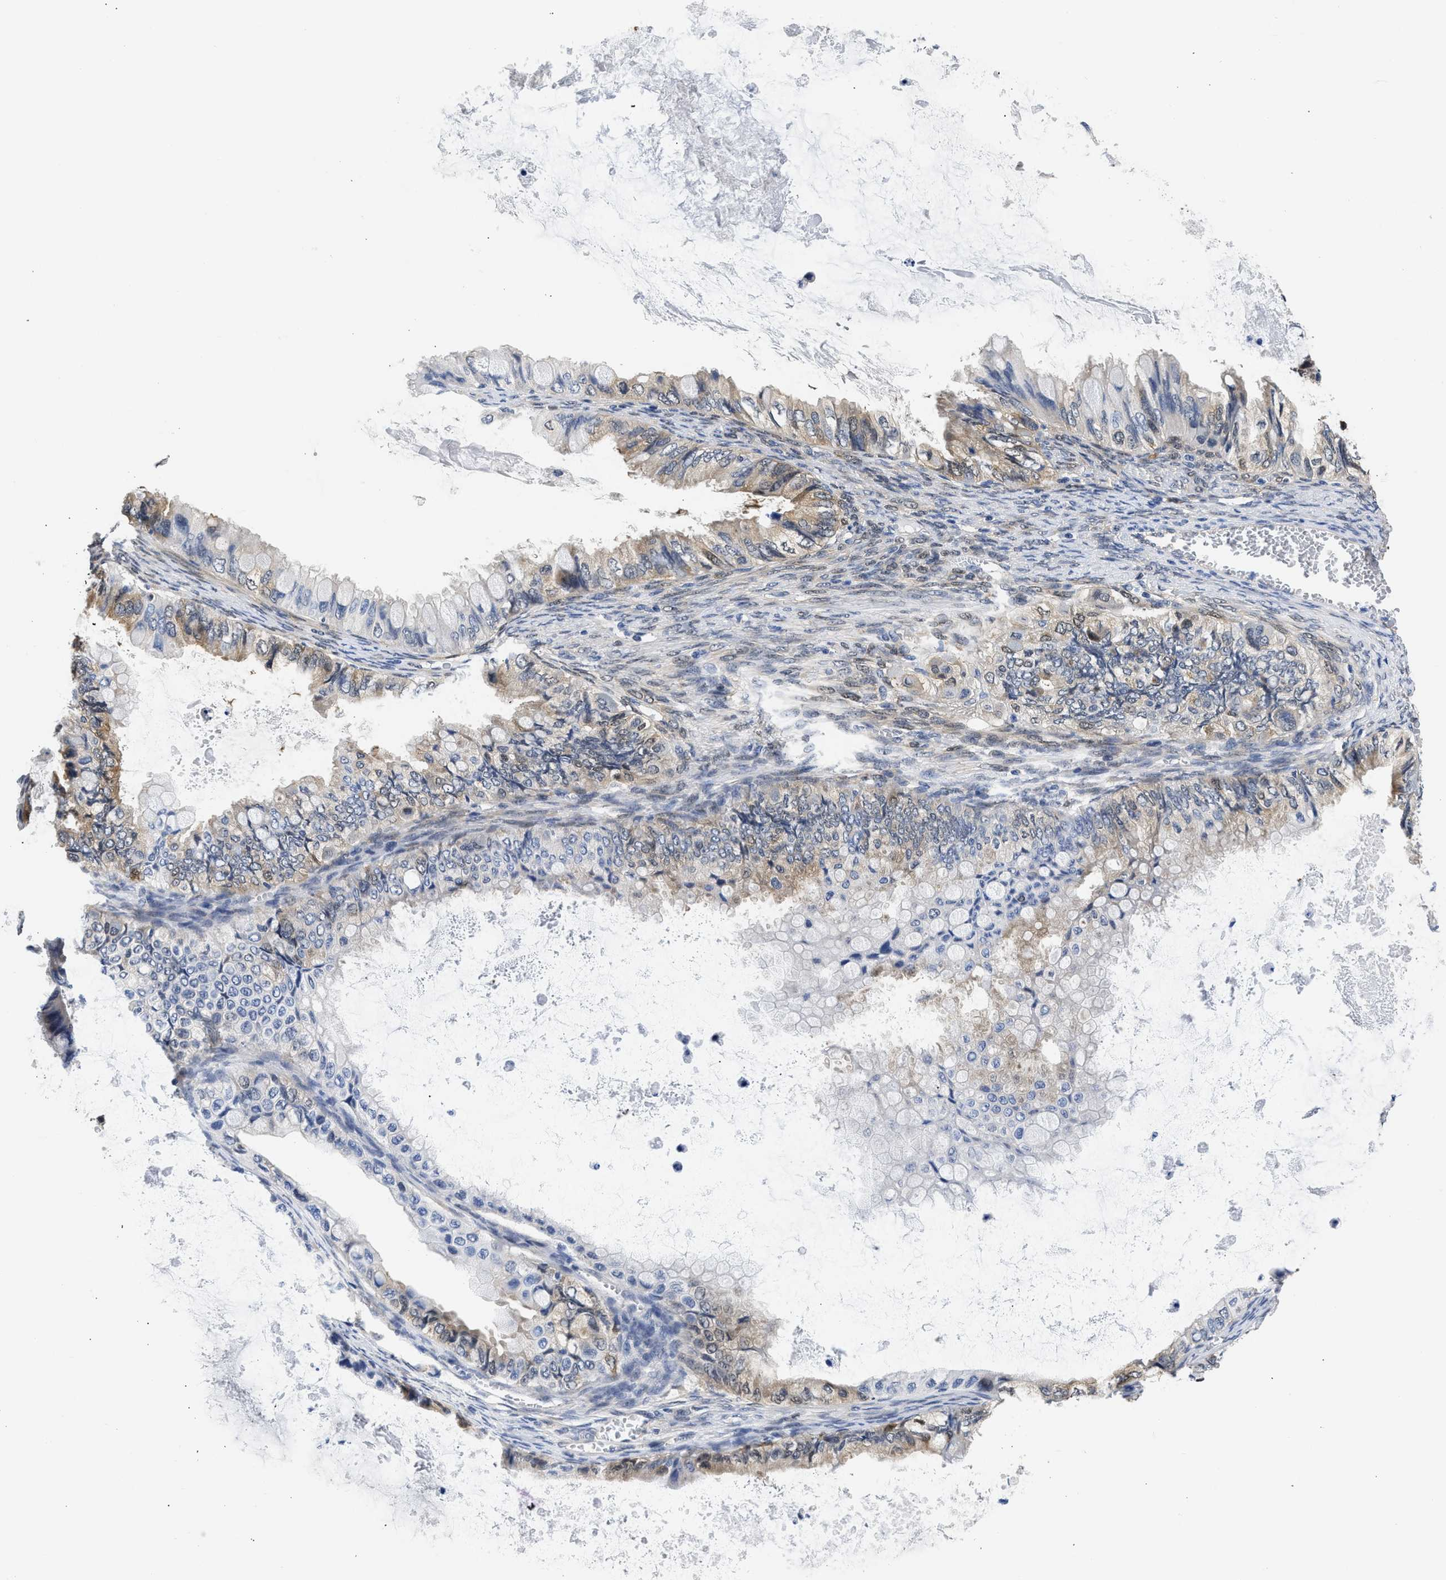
{"staining": {"intensity": "weak", "quantity": "25%-75%", "location": "cytoplasmic/membranous"}, "tissue": "ovarian cancer", "cell_type": "Tumor cells", "image_type": "cancer", "snomed": [{"axis": "morphology", "description": "Cystadenocarcinoma, mucinous, NOS"}, {"axis": "topography", "description": "Ovary"}], "caption": "High-power microscopy captured an immunohistochemistry (IHC) photomicrograph of ovarian mucinous cystadenocarcinoma, revealing weak cytoplasmic/membranous positivity in approximately 25%-75% of tumor cells.", "gene": "XPO5", "patient": {"sex": "female", "age": 80}}